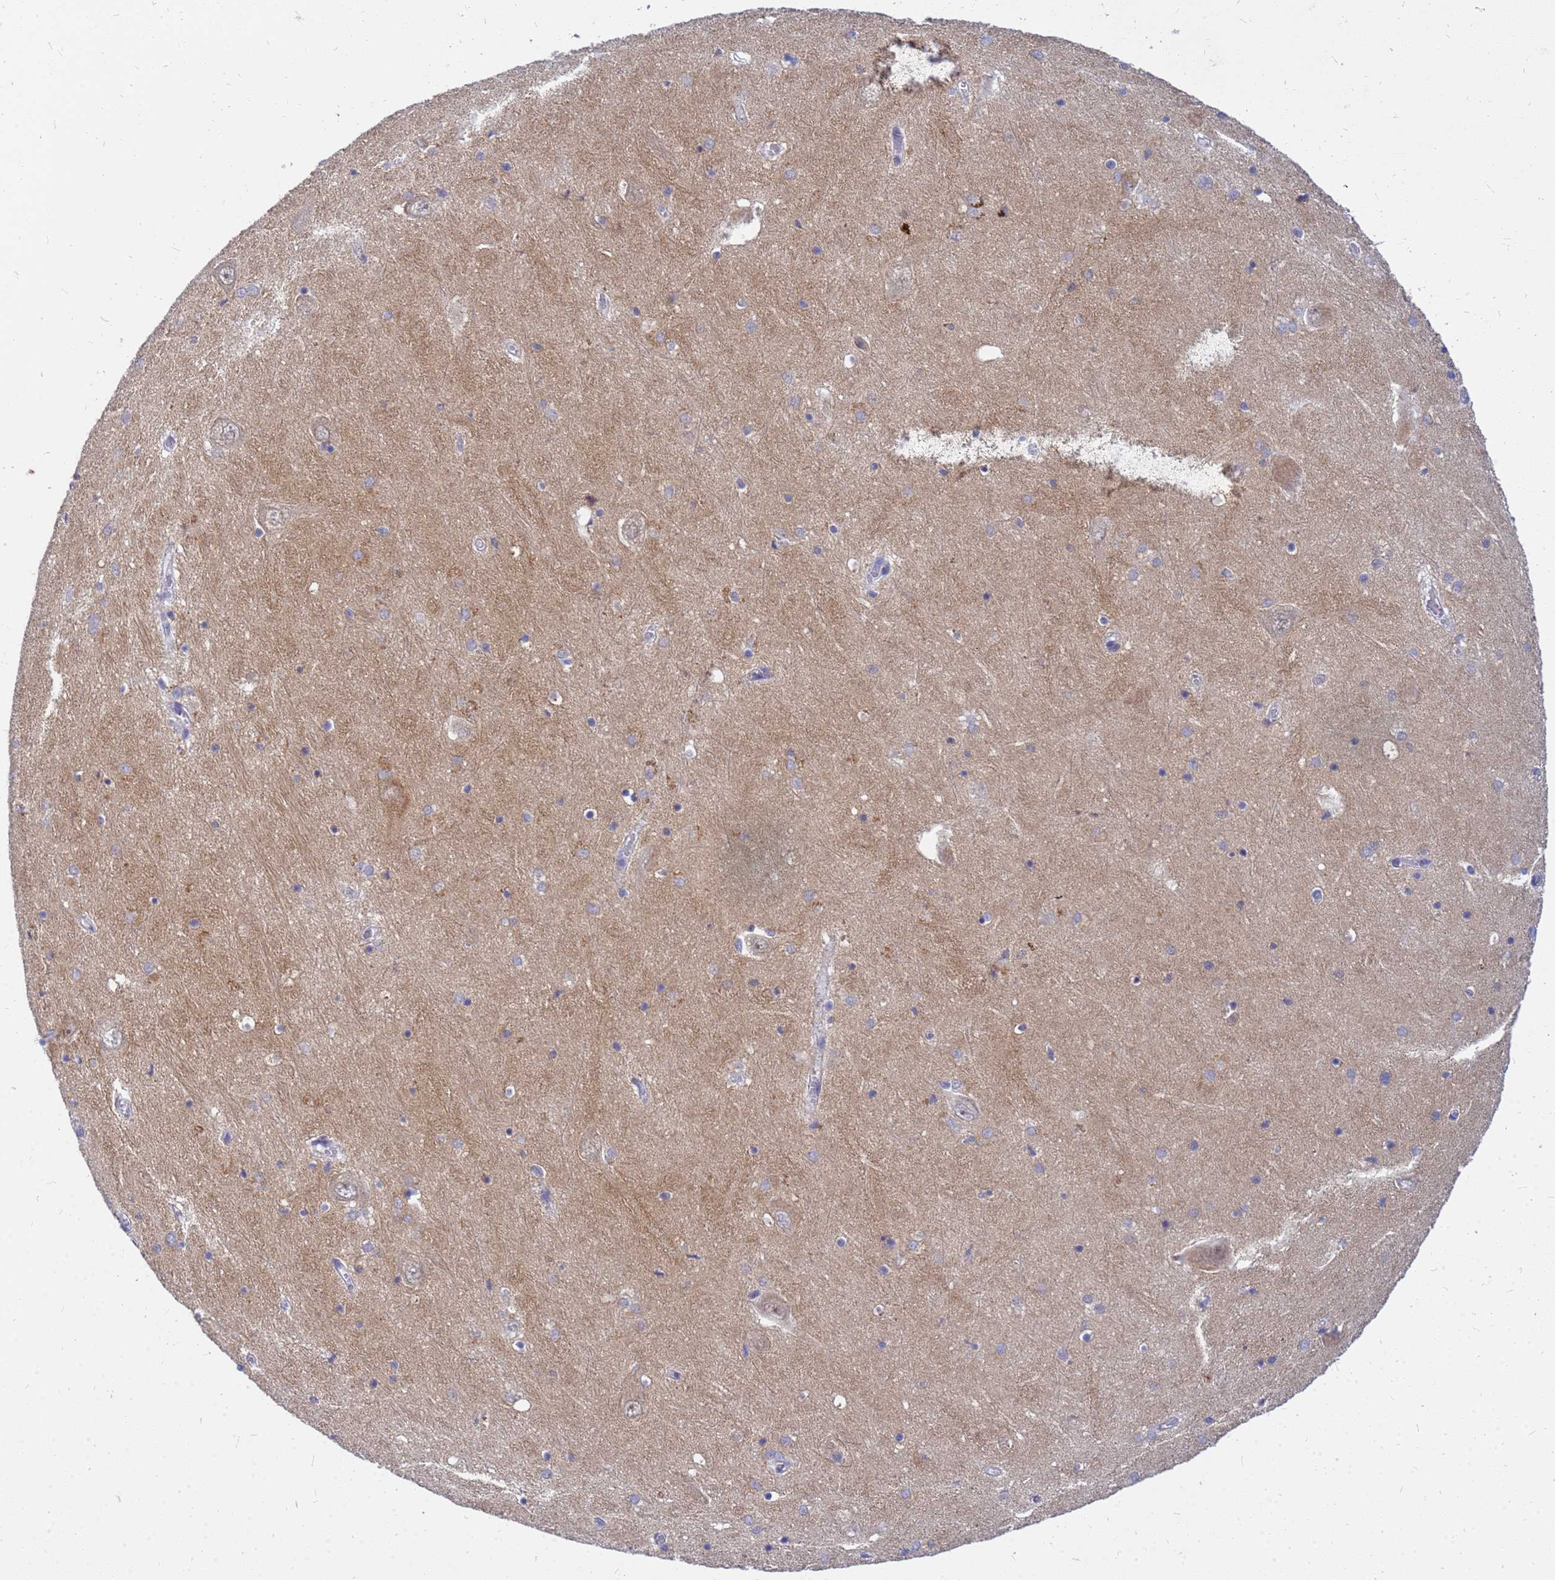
{"staining": {"intensity": "negative", "quantity": "none", "location": "none"}, "tissue": "hippocampus", "cell_type": "Glial cells", "image_type": "normal", "snomed": [{"axis": "morphology", "description": "Normal tissue, NOS"}, {"axis": "topography", "description": "Hippocampus"}], "caption": "This is a photomicrograph of immunohistochemistry (IHC) staining of unremarkable hippocampus, which shows no staining in glial cells.", "gene": "SRGAP3", "patient": {"sex": "male", "age": 70}}